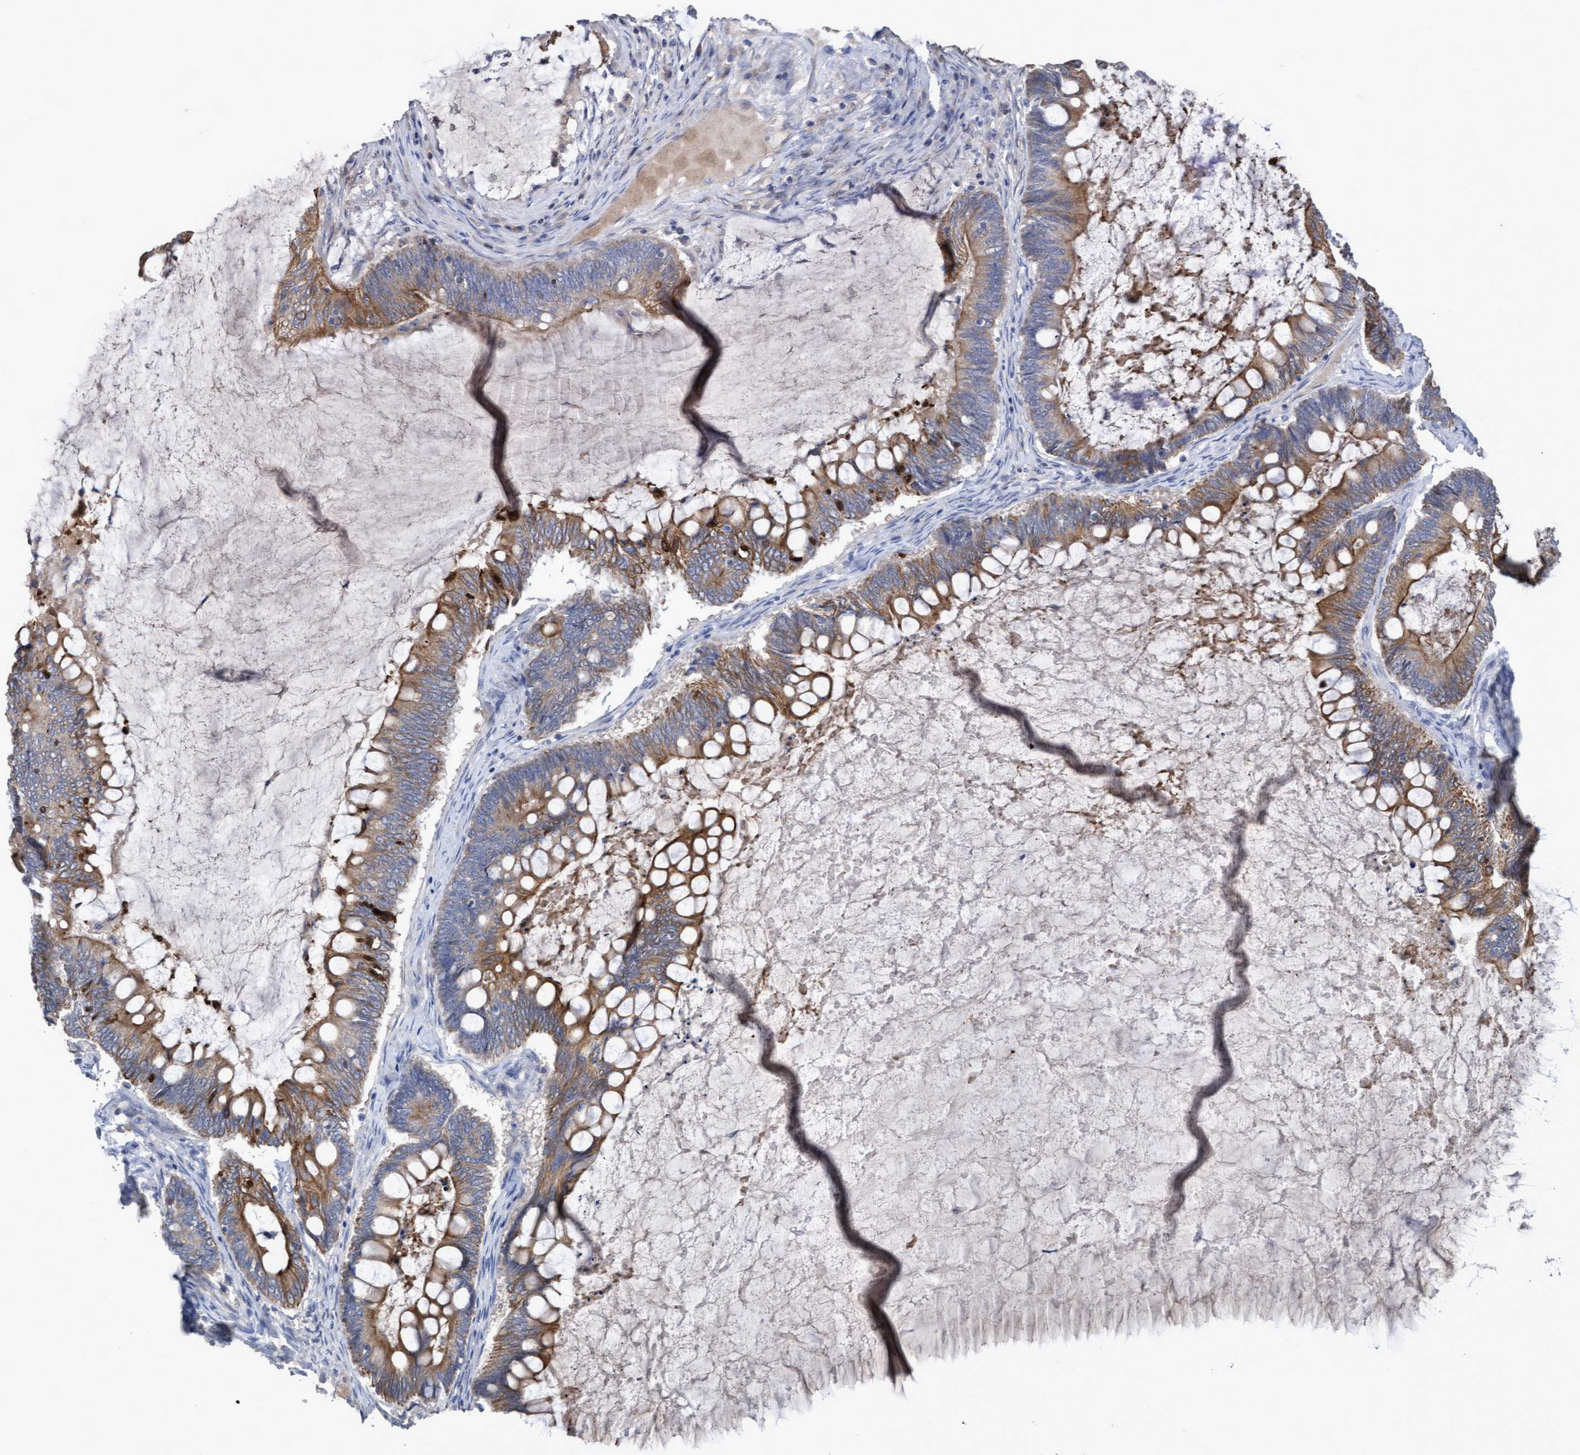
{"staining": {"intensity": "moderate", "quantity": ">75%", "location": "cytoplasmic/membranous"}, "tissue": "ovarian cancer", "cell_type": "Tumor cells", "image_type": "cancer", "snomed": [{"axis": "morphology", "description": "Cystadenocarcinoma, mucinous, NOS"}, {"axis": "topography", "description": "Ovary"}], "caption": "Ovarian cancer stained for a protein (brown) displays moderate cytoplasmic/membranous positive expression in approximately >75% of tumor cells.", "gene": "KRT24", "patient": {"sex": "female", "age": 61}}